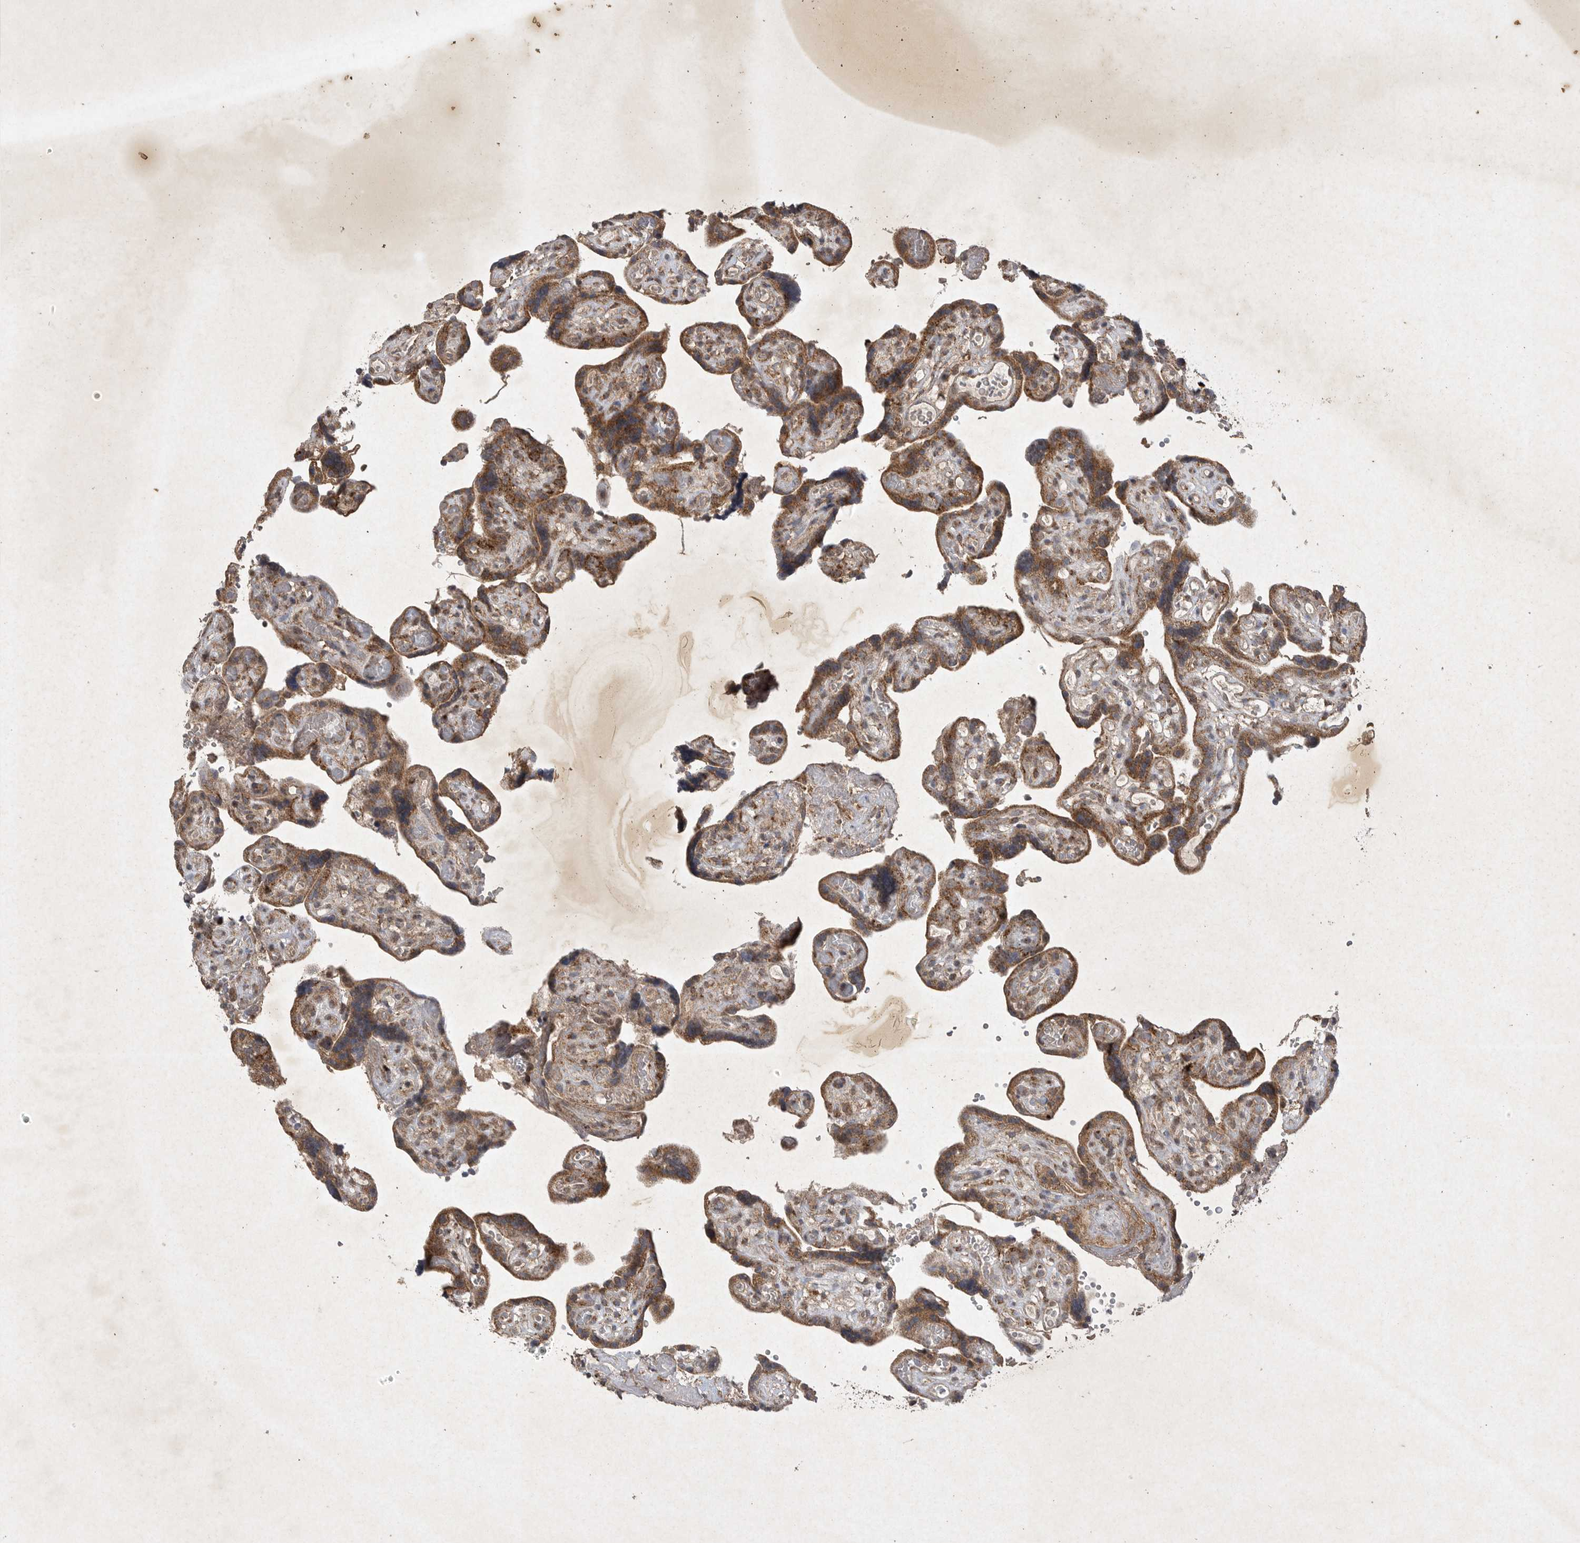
{"staining": {"intensity": "strong", "quantity": ">75%", "location": "cytoplasmic/membranous"}, "tissue": "placenta", "cell_type": "Decidual cells", "image_type": "normal", "snomed": [{"axis": "morphology", "description": "Normal tissue, NOS"}, {"axis": "topography", "description": "Placenta"}], "caption": "Immunohistochemistry of normal placenta exhibits high levels of strong cytoplasmic/membranous expression in approximately >75% of decidual cells. (brown staining indicates protein expression, while blue staining denotes nuclei).", "gene": "DDR1", "patient": {"sex": "female", "age": 30}}